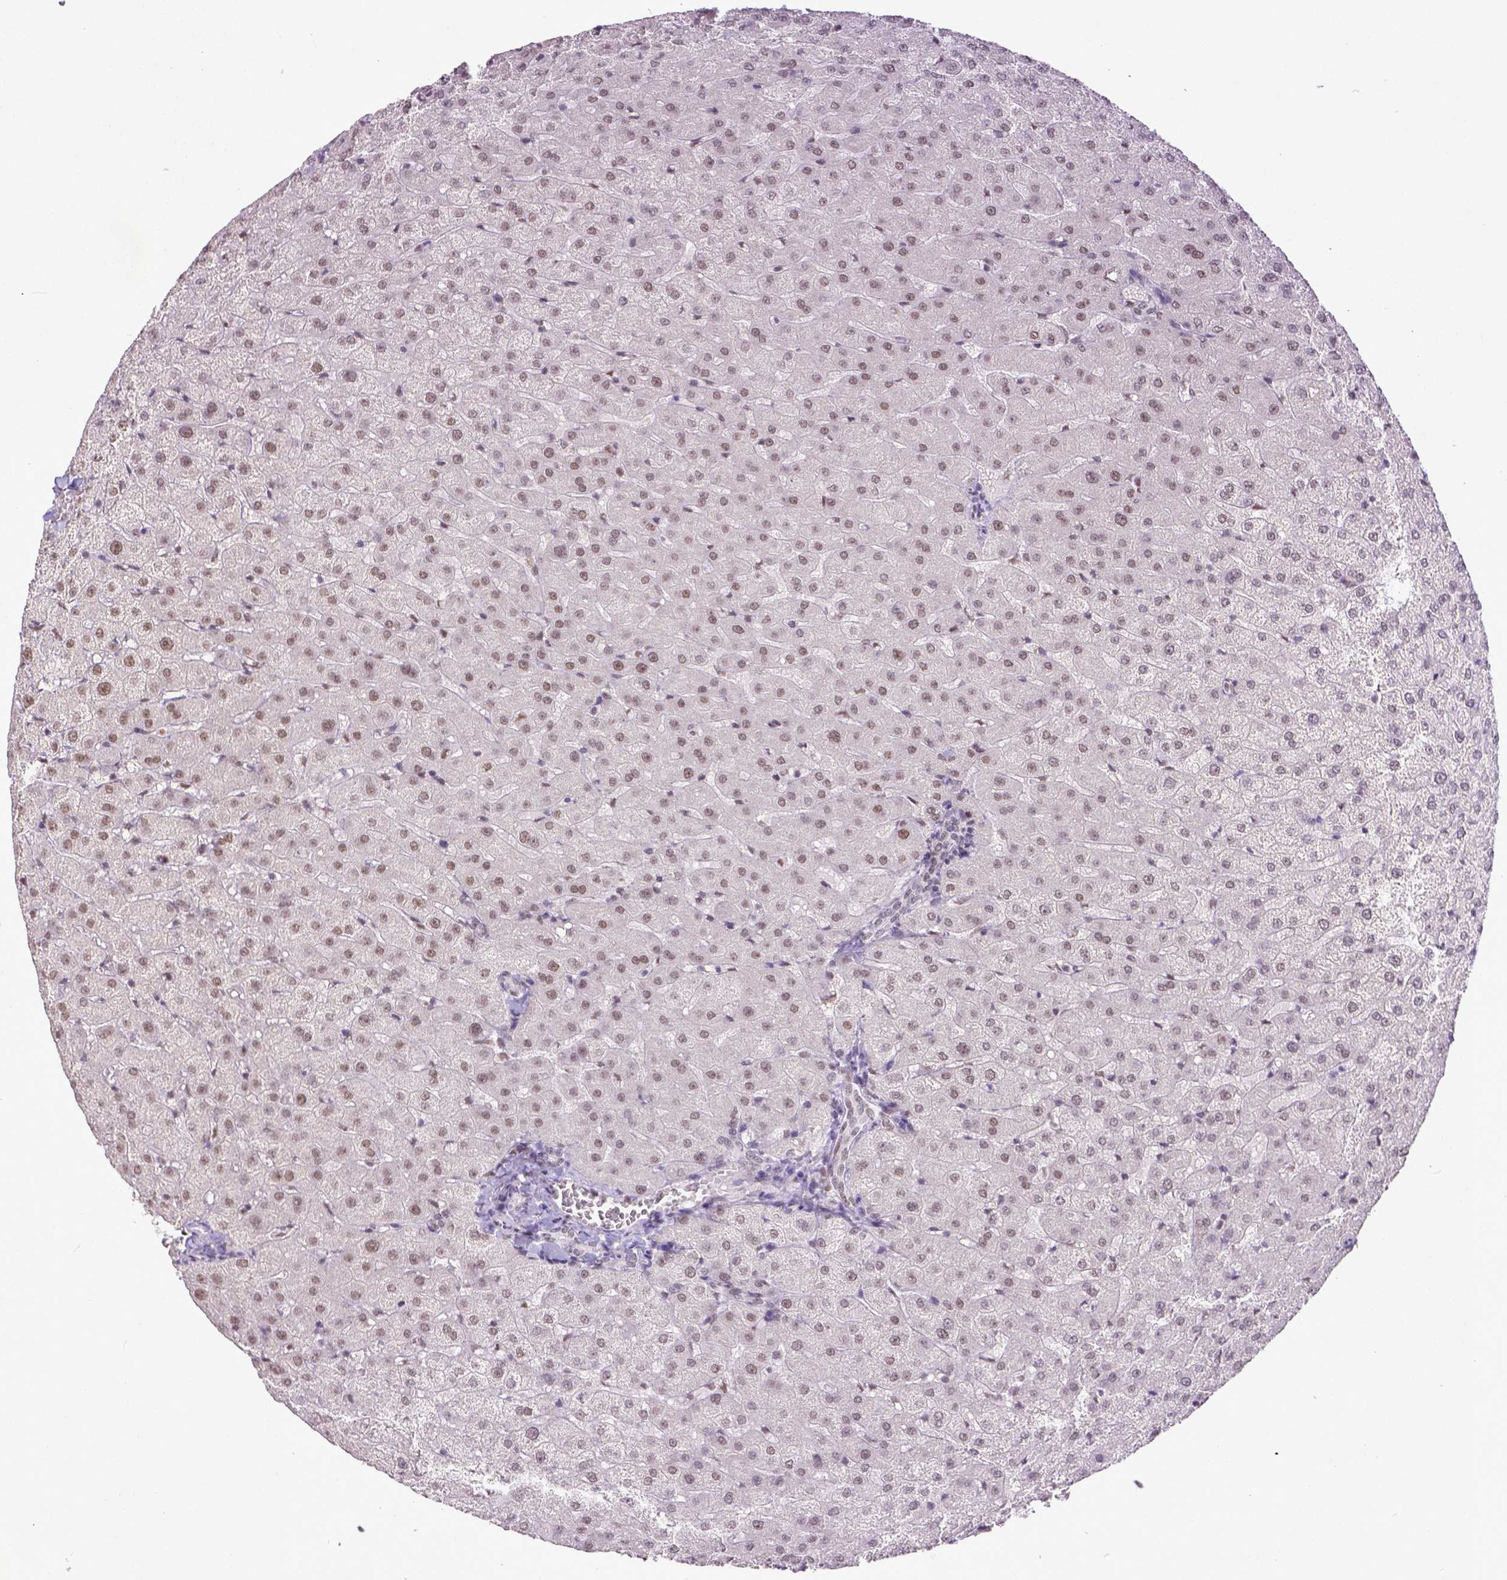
{"staining": {"intensity": "weak", "quantity": ">75%", "location": "nuclear"}, "tissue": "liver", "cell_type": "Cholangiocytes", "image_type": "normal", "snomed": [{"axis": "morphology", "description": "Normal tissue, NOS"}, {"axis": "topography", "description": "Liver"}], "caption": "Immunohistochemistry (IHC) of benign human liver displays low levels of weak nuclear expression in approximately >75% of cholangiocytes.", "gene": "ERCC1", "patient": {"sex": "female", "age": 50}}